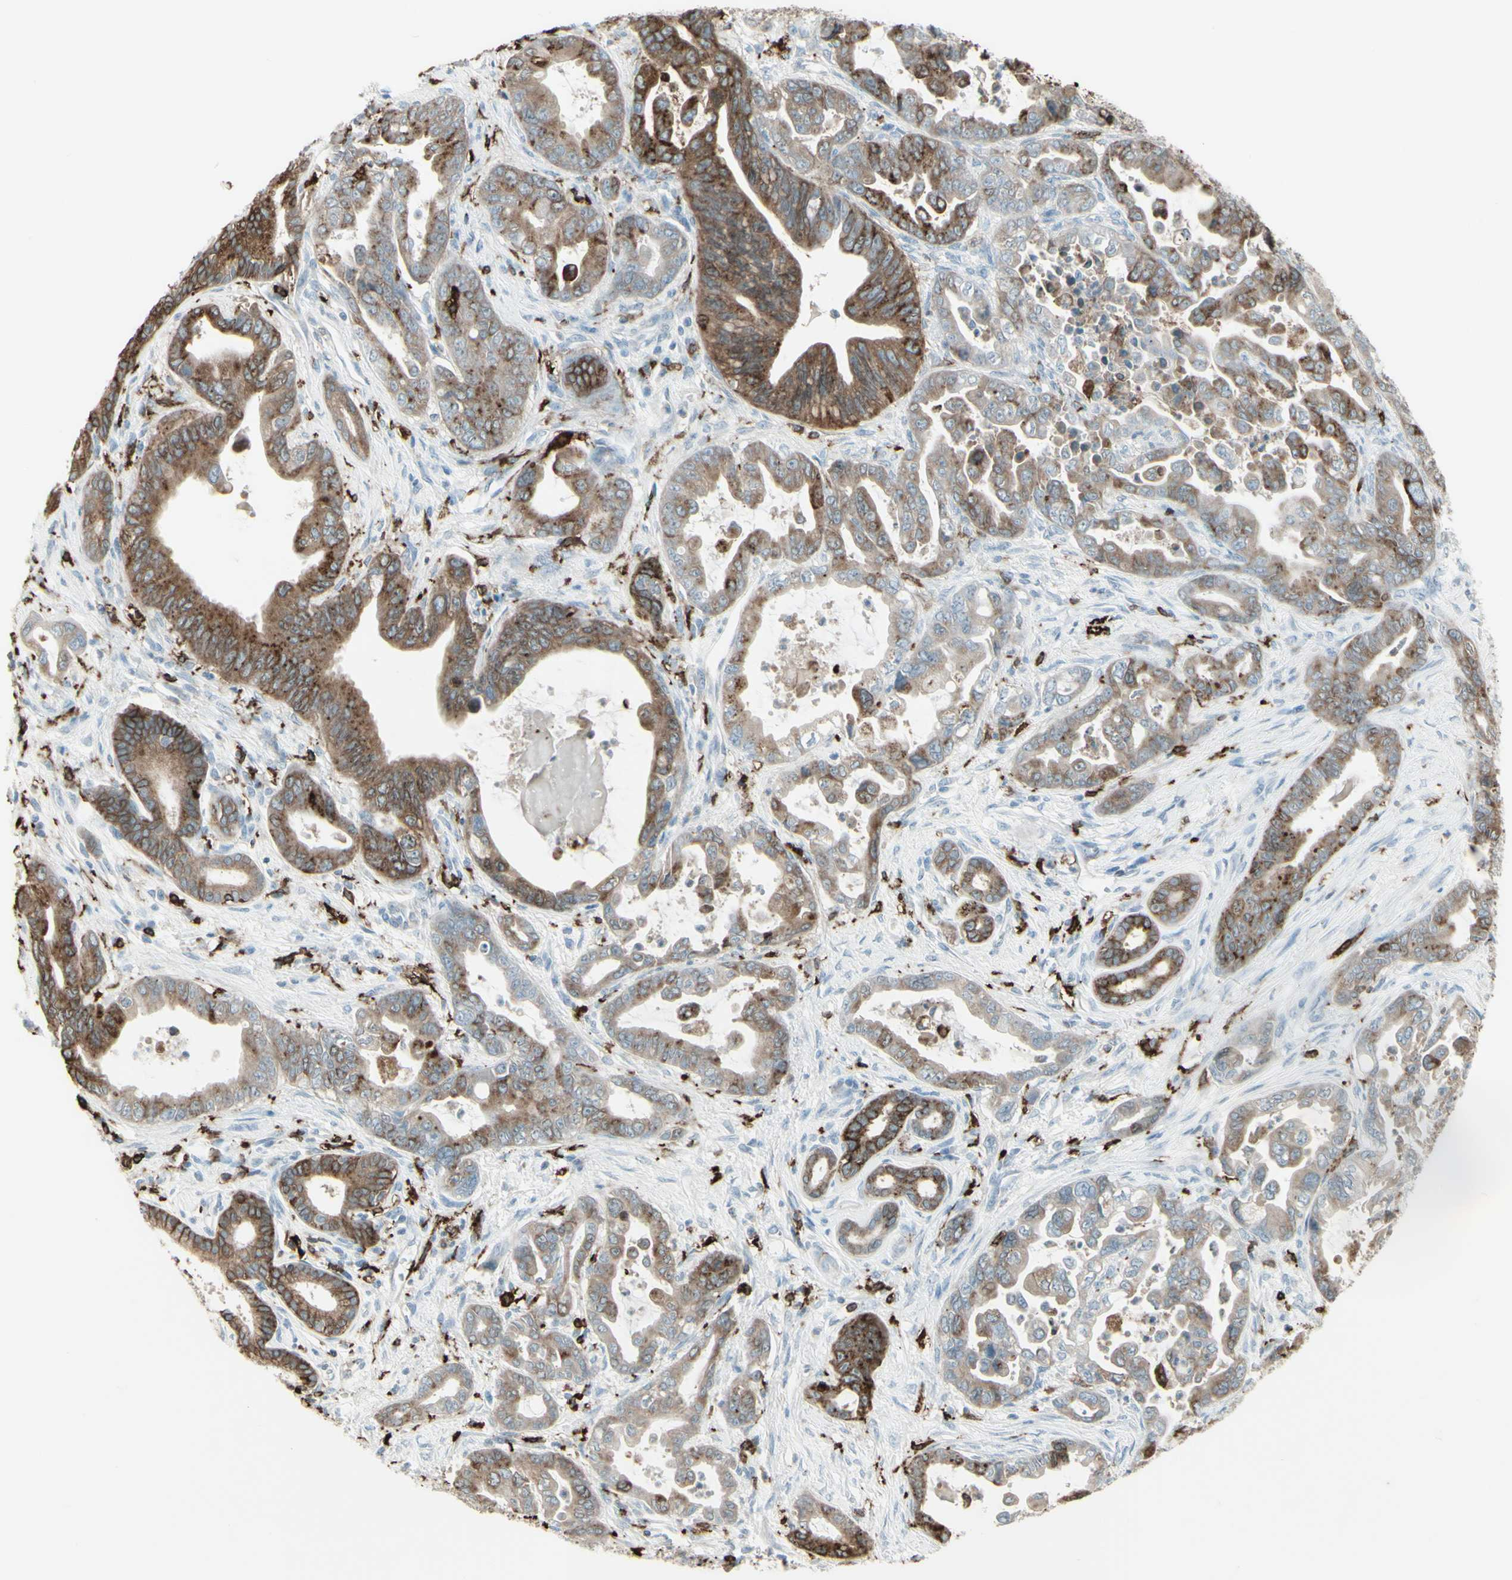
{"staining": {"intensity": "moderate", "quantity": "25%-75%", "location": "cytoplasmic/membranous"}, "tissue": "pancreatic cancer", "cell_type": "Tumor cells", "image_type": "cancer", "snomed": [{"axis": "morphology", "description": "Adenocarcinoma, NOS"}, {"axis": "topography", "description": "Pancreas"}], "caption": "IHC of human pancreatic adenocarcinoma shows medium levels of moderate cytoplasmic/membranous staining in about 25%-75% of tumor cells.", "gene": "HLA-DPB1", "patient": {"sex": "male", "age": 70}}